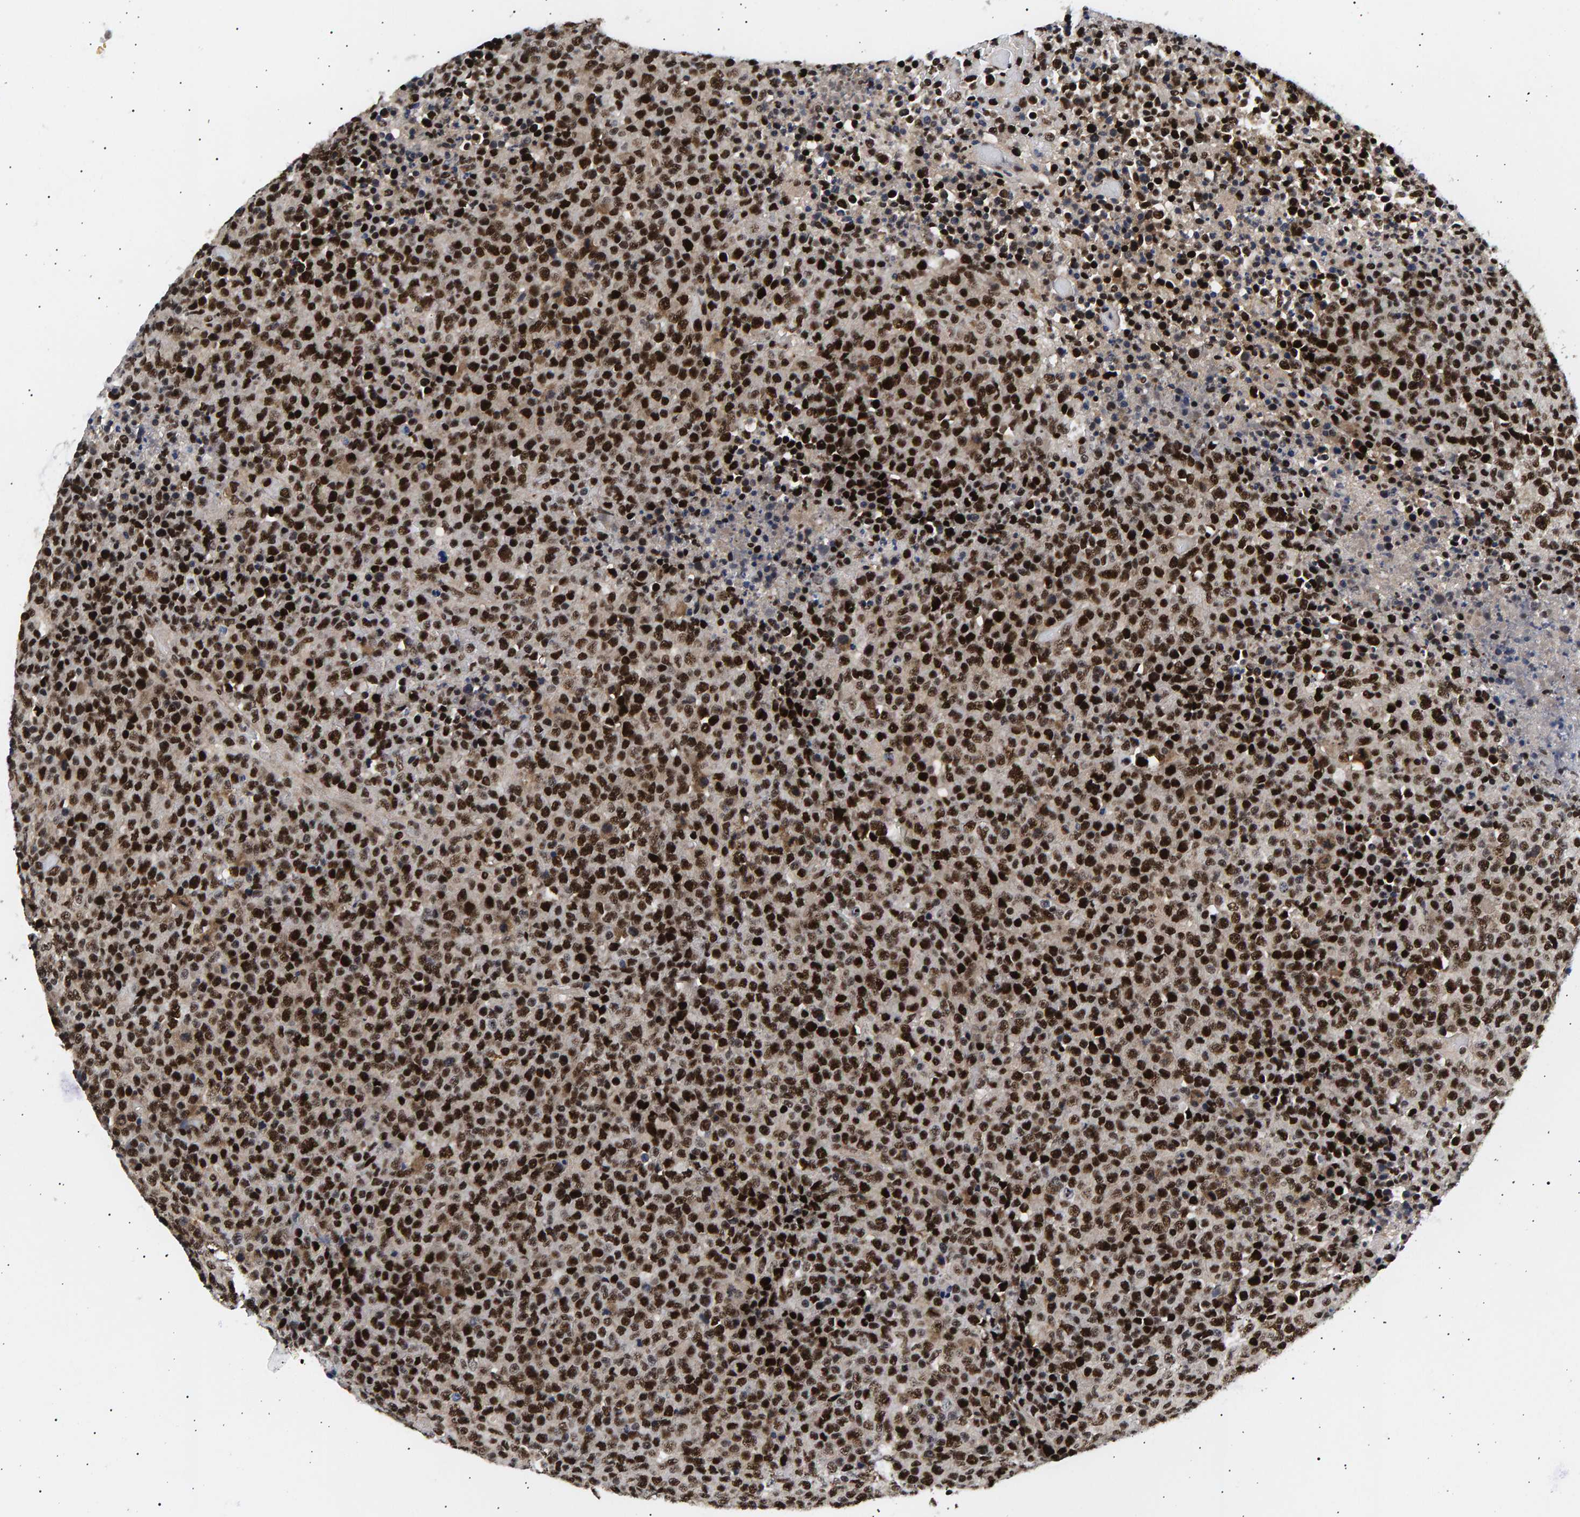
{"staining": {"intensity": "strong", "quantity": ">75%", "location": "nuclear"}, "tissue": "lymphoma", "cell_type": "Tumor cells", "image_type": "cancer", "snomed": [{"axis": "morphology", "description": "Malignant lymphoma, non-Hodgkin's type, High grade"}, {"axis": "topography", "description": "Lymph node"}], "caption": "Brown immunohistochemical staining in high-grade malignant lymphoma, non-Hodgkin's type exhibits strong nuclear expression in approximately >75% of tumor cells.", "gene": "ANKRD40", "patient": {"sex": "male", "age": 13}}